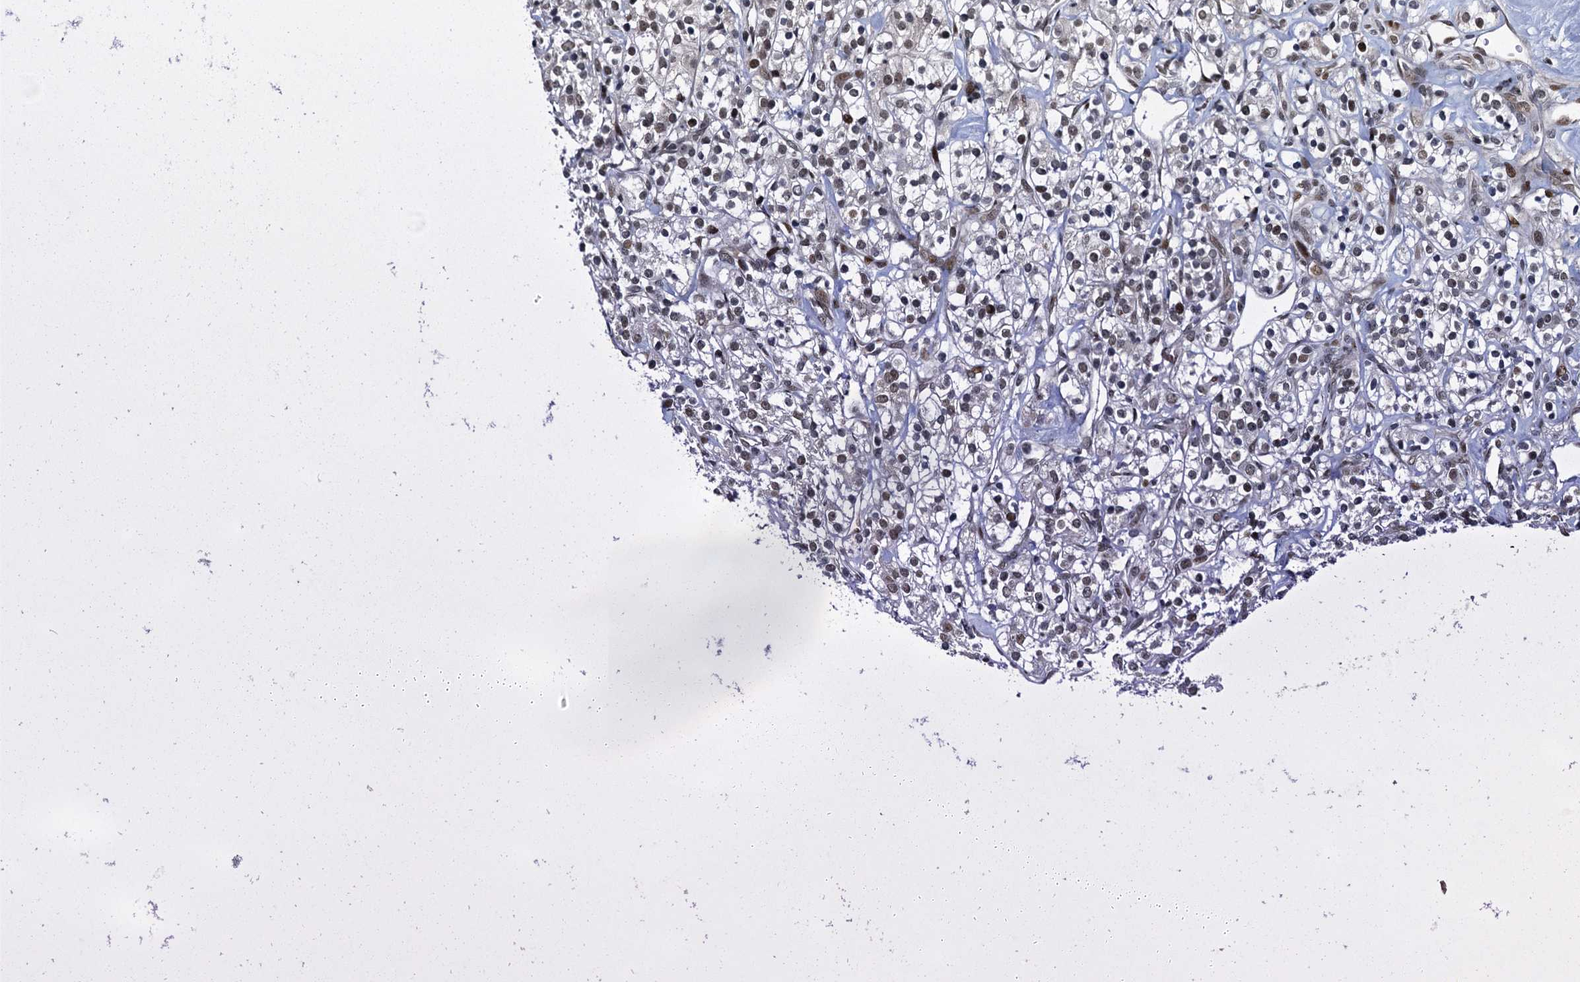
{"staining": {"intensity": "weak", "quantity": "25%-75%", "location": "nuclear"}, "tissue": "renal cancer", "cell_type": "Tumor cells", "image_type": "cancer", "snomed": [{"axis": "morphology", "description": "Adenocarcinoma, NOS"}, {"axis": "topography", "description": "Kidney"}], "caption": "This micrograph demonstrates IHC staining of adenocarcinoma (renal), with low weak nuclear staining in about 25%-75% of tumor cells.", "gene": "RUFY2", "patient": {"sex": "male", "age": 77}}